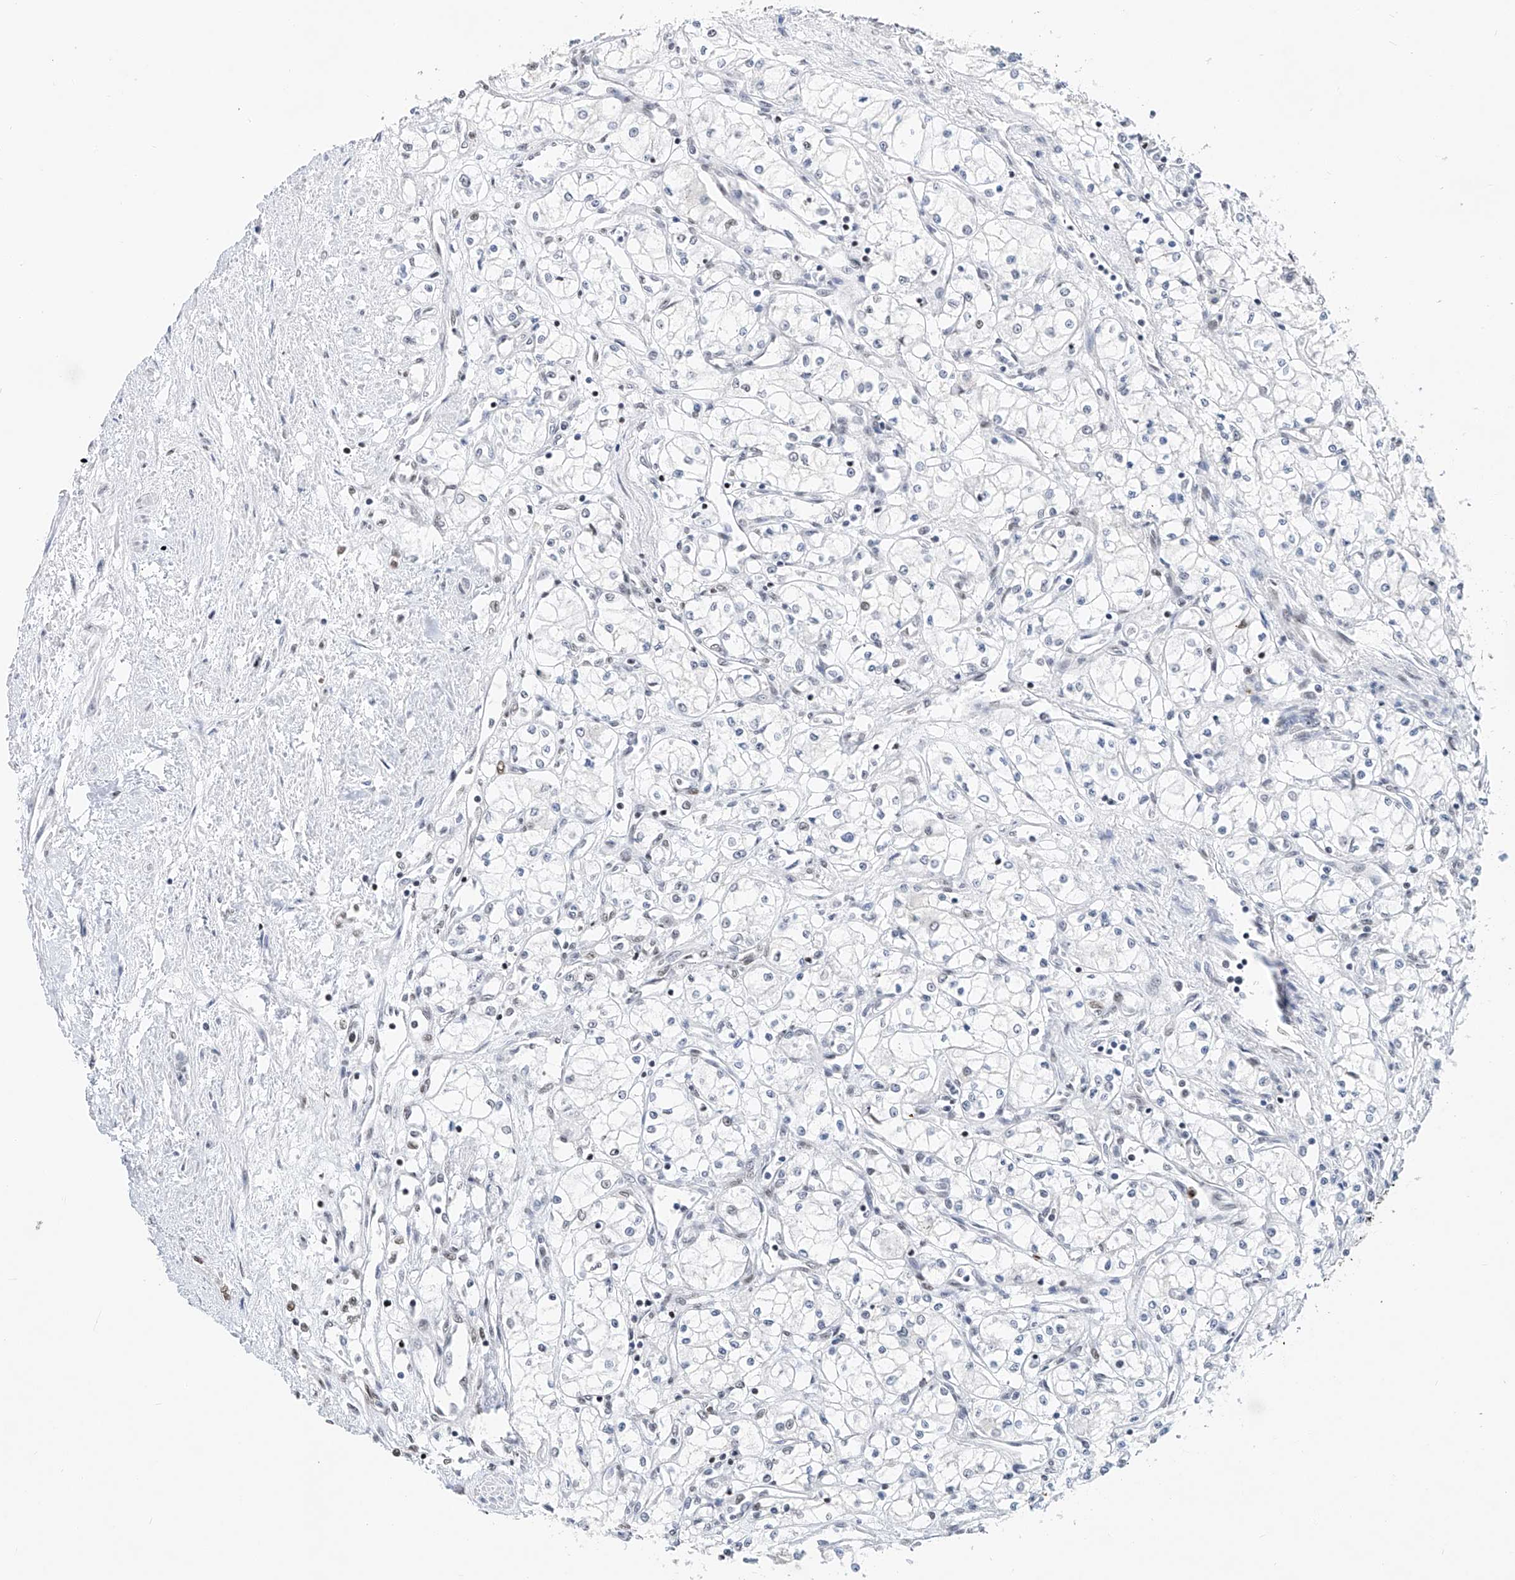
{"staining": {"intensity": "negative", "quantity": "none", "location": "none"}, "tissue": "renal cancer", "cell_type": "Tumor cells", "image_type": "cancer", "snomed": [{"axis": "morphology", "description": "Adenocarcinoma, NOS"}, {"axis": "topography", "description": "Kidney"}], "caption": "Immunohistochemistry image of neoplastic tissue: renal cancer (adenocarcinoma) stained with DAB (3,3'-diaminobenzidine) shows no significant protein expression in tumor cells. (Brightfield microscopy of DAB IHC at high magnification).", "gene": "SRSF6", "patient": {"sex": "male", "age": 59}}